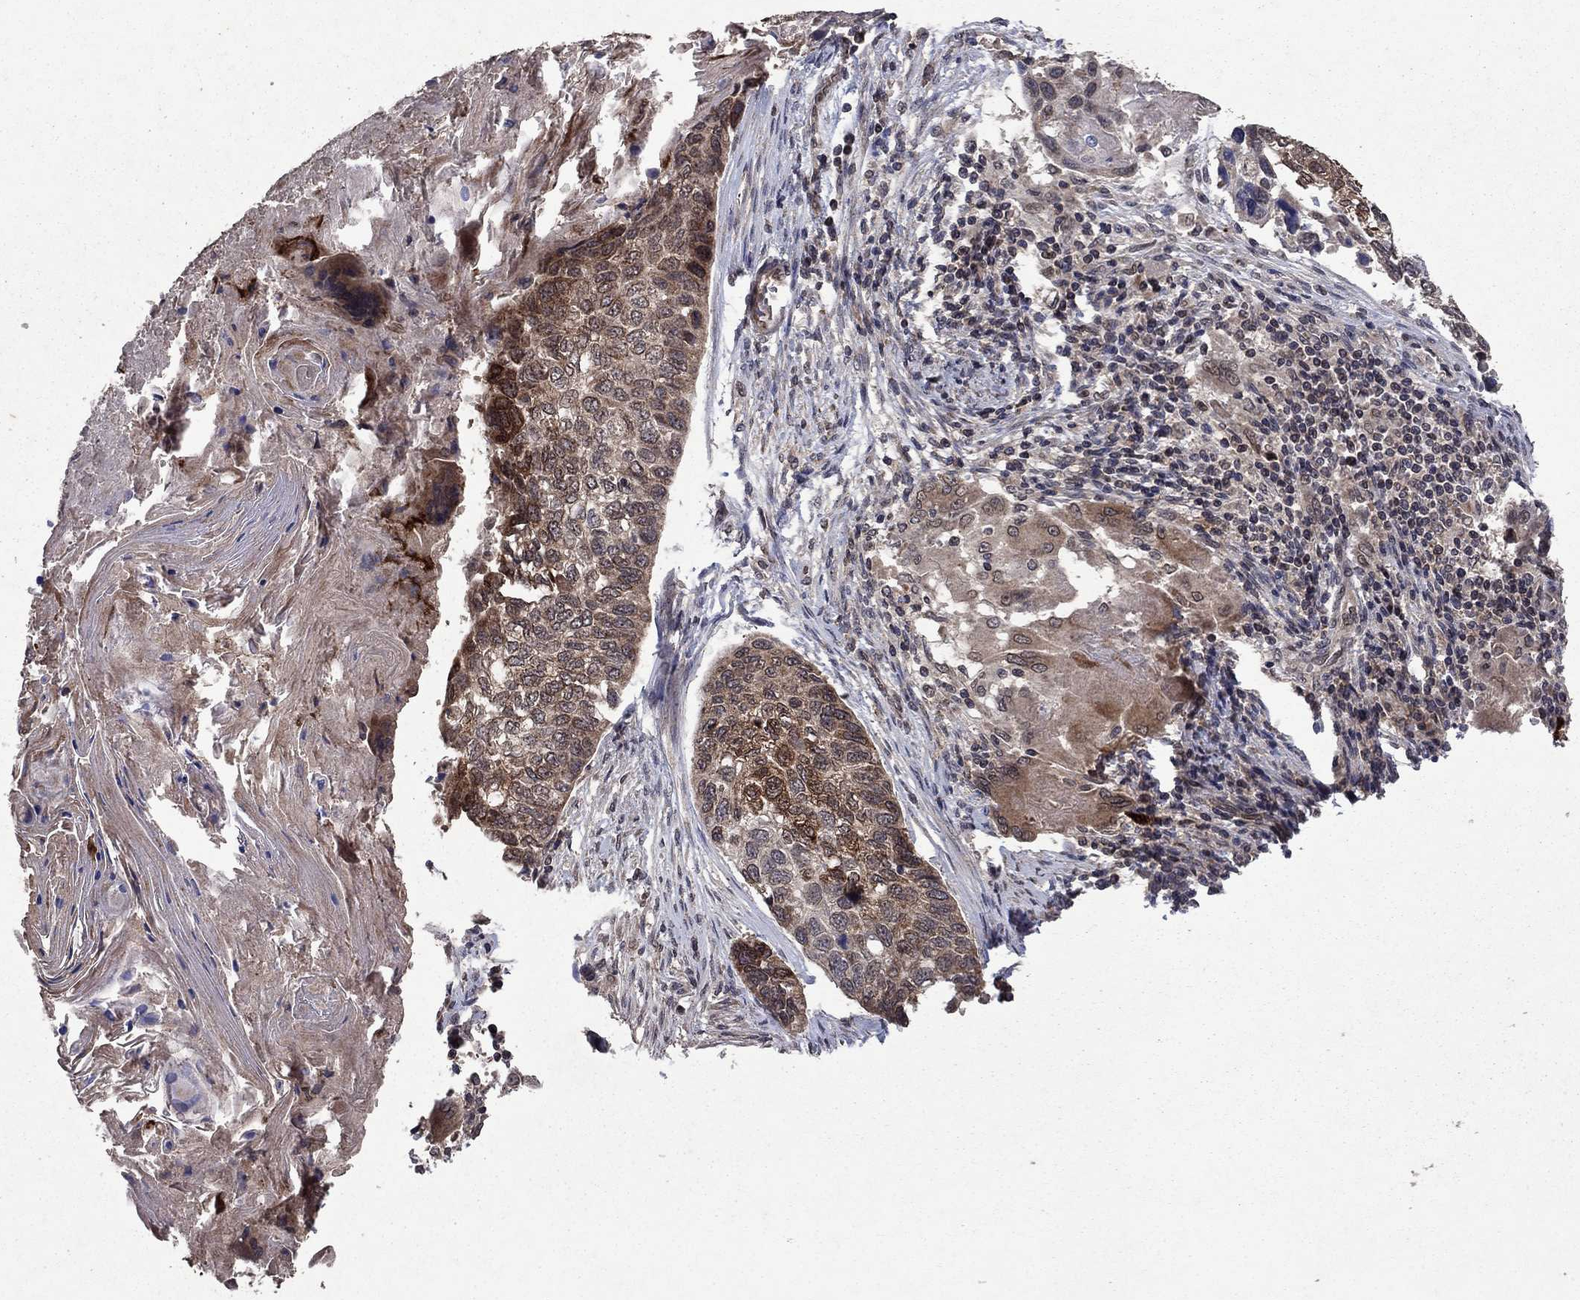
{"staining": {"intensity": "moderate", "quantity": "<25%", "location": "cytoplasmic/membranous"}, "tissue": "lung cancer", "cell_type": "Tumor cells", "image_type": "cancer", "snomed": [{"axis": "morphology", "description": "Squamous cell carcinoma, NOS"}, {"axis": "topography", "description": "Lung"}], "caption": "Immunohistochemistry micrograph of human lung cancer (squamous cell carcinoma) stained for a protein (brown), which exhibits low levels of moderate cytoplasmic/membranous expression in about <25% of tumor cells.", "gene": "DHRS1", "patient": {"sex": "male", "age": 69}}